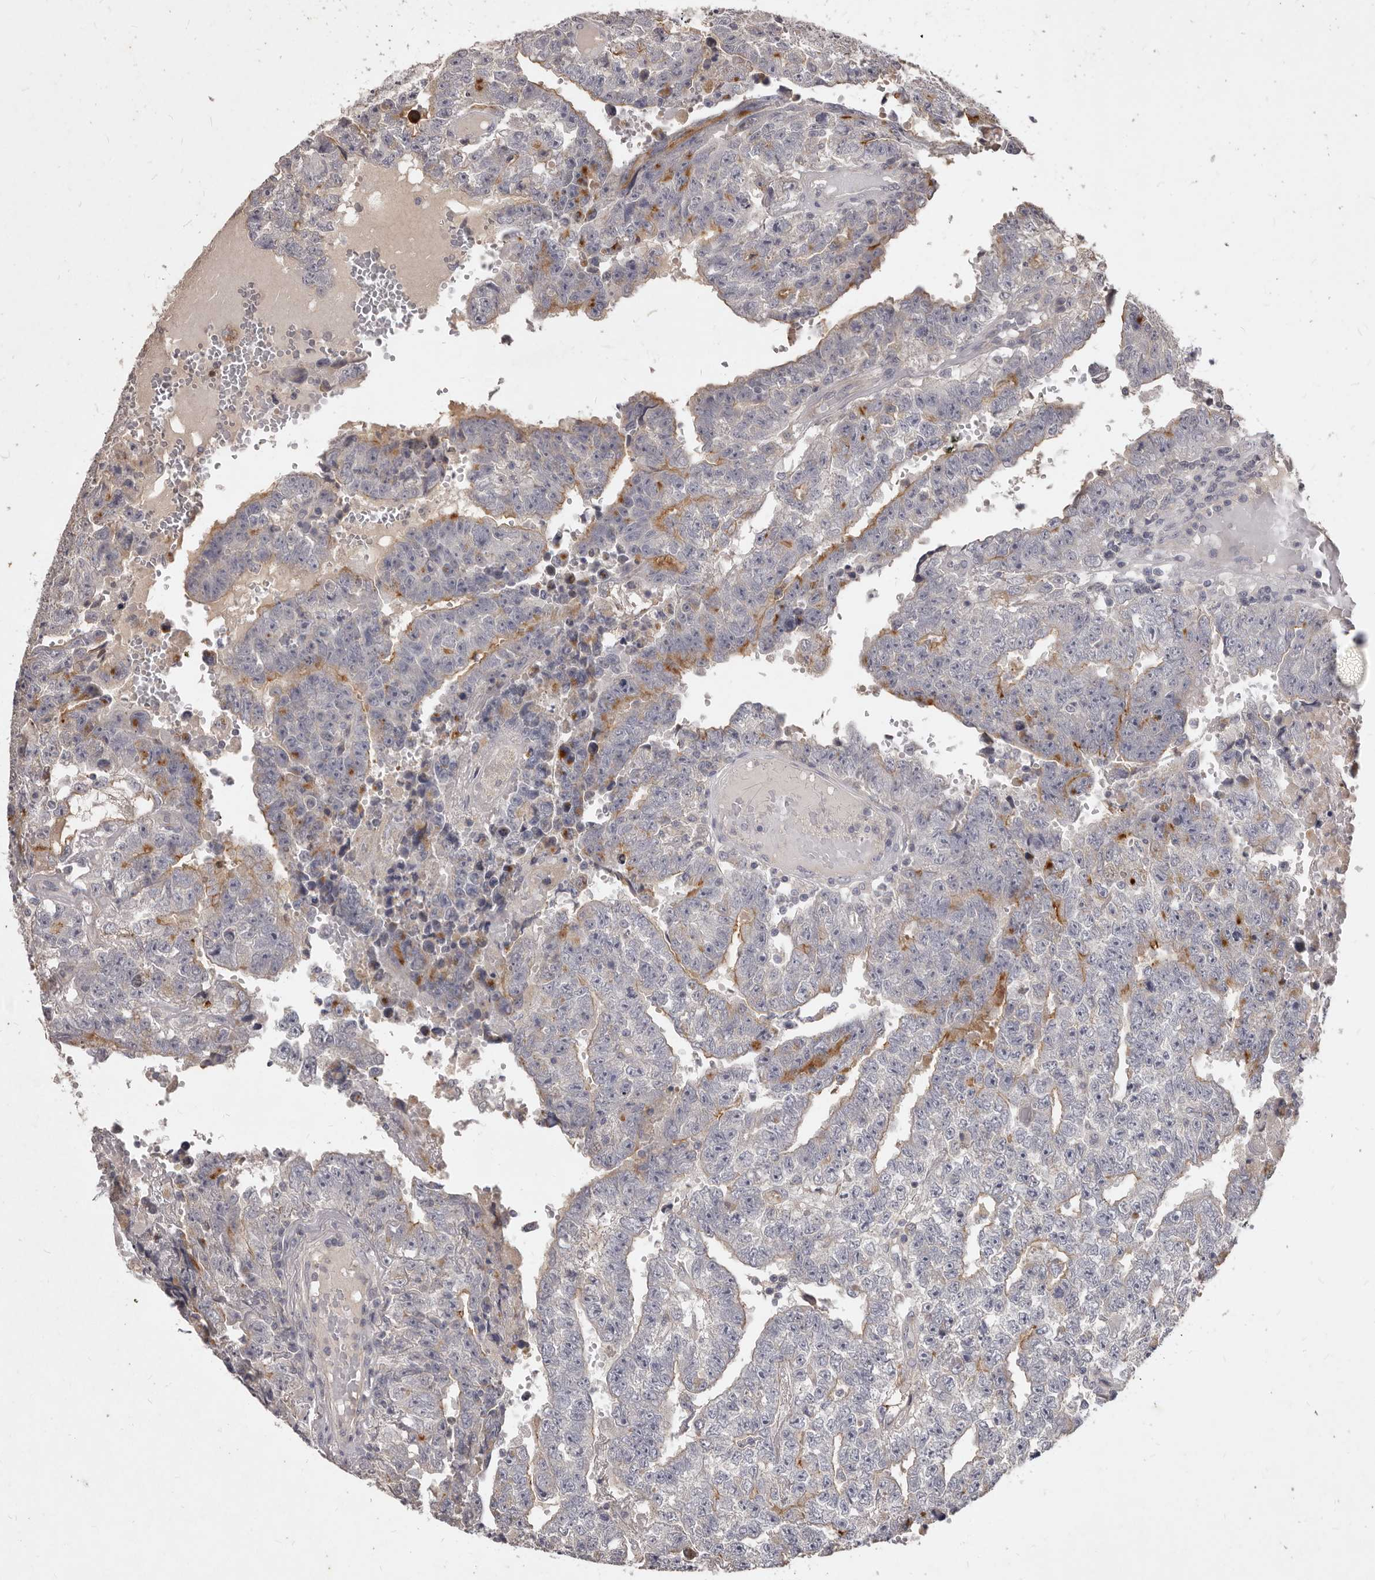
{"staining": {"intensity": "moderate", "quantity": "<25%", "location": "cytoplasmic/membranous"}, "tissue": "testis cancer", "cell_type": "Tumor cells", "image_type": "cancer", "snomed": [{"axis": "morphology", "description": "Carcinoma, Embryonal, NOS"}, {"axis": "topography", "description": "Testis"}], "caption": "High-magnification brightfield microscopy of testis cancer stained with DAB (brown) and counterstained with hematoxylin (blue). tumor cells exhibit moderate cytoplasmic/membranous staining is identified in approximately<25% of cells.", "gene": "GPRC5C", "patient": {"sex": "male", "age": 25}}